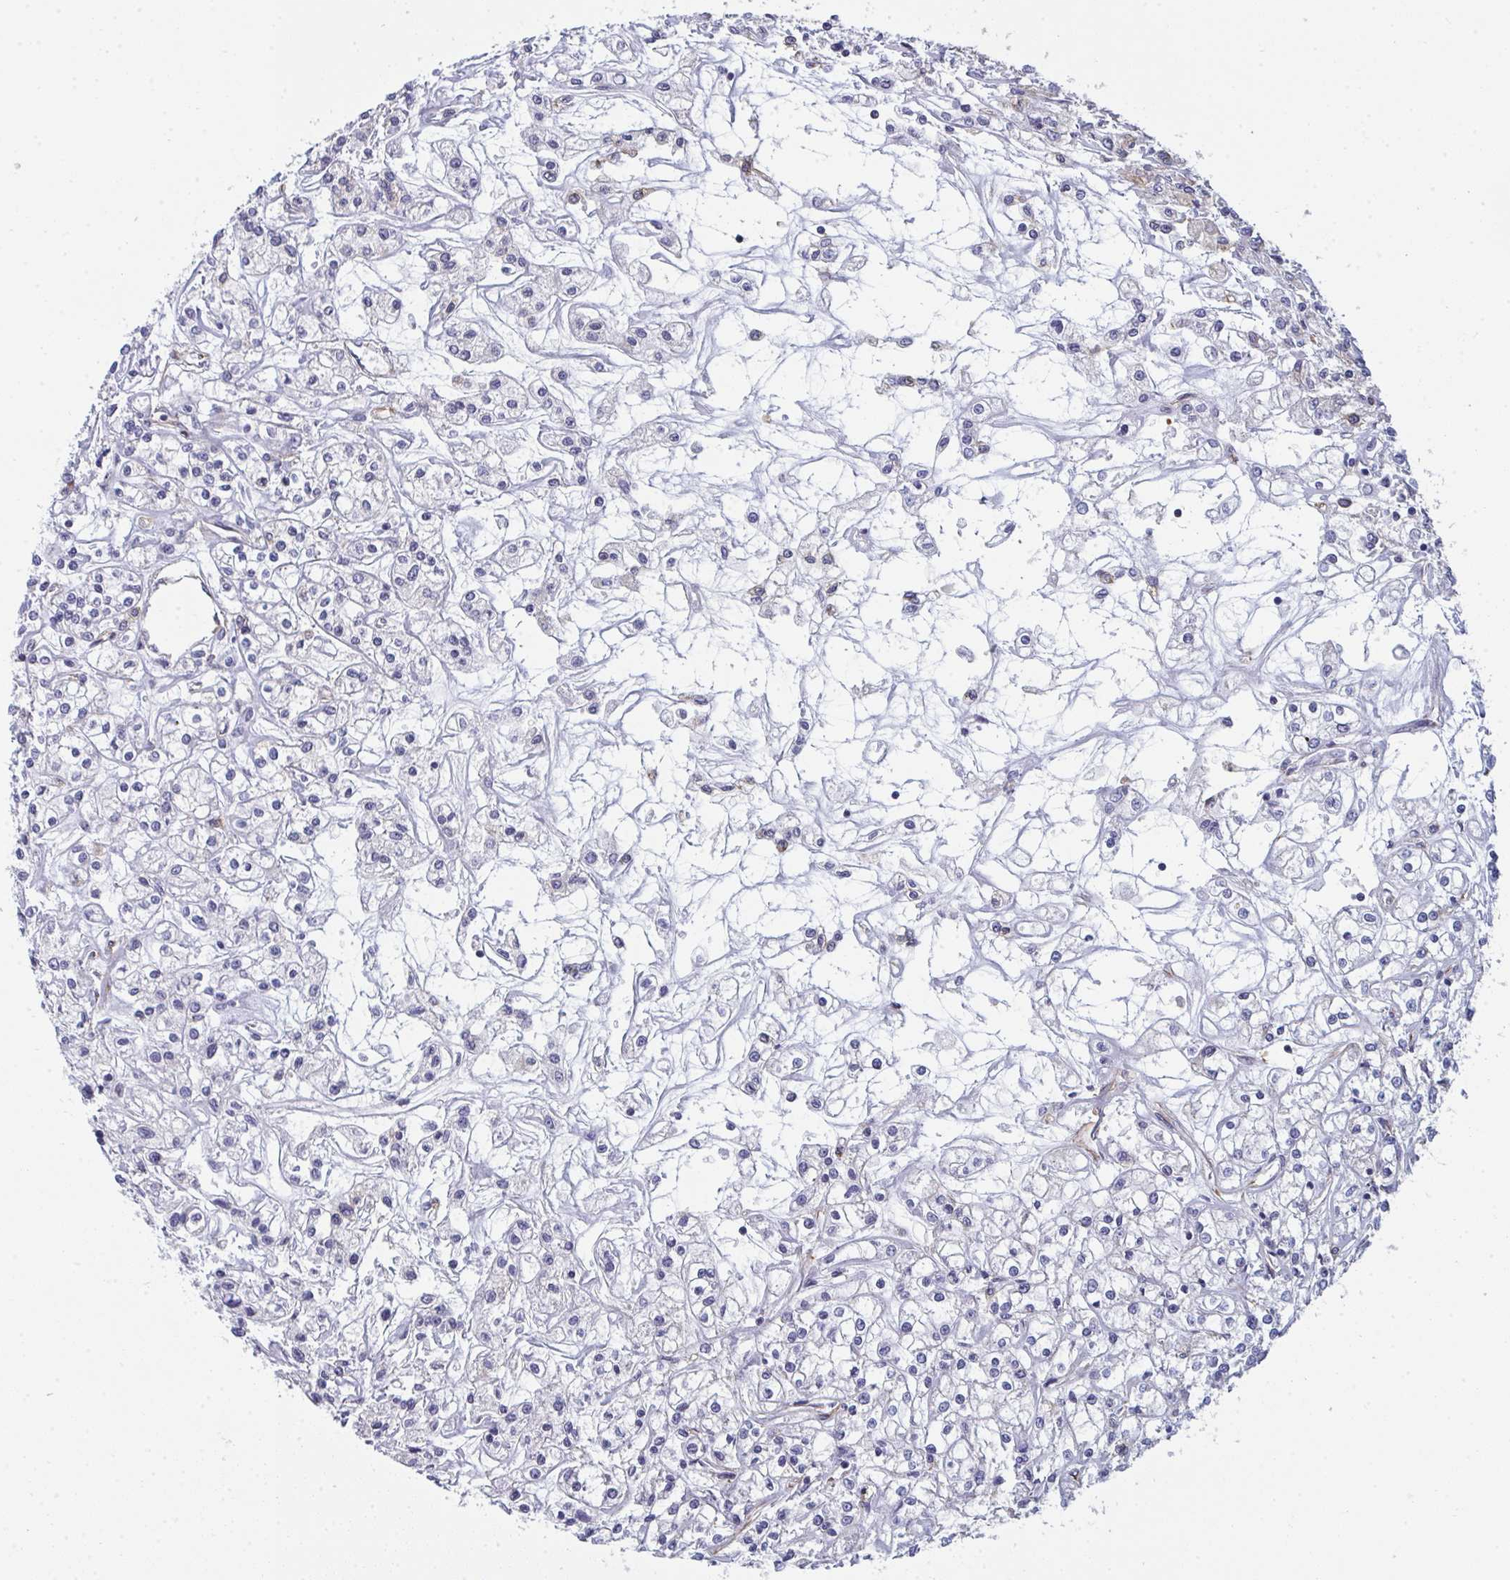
{"staining": {"intensity": "negative", "quantity": "none", "location": "none"}, "tissue": "renal cancer", "cell_type": "Tumor cells", "image_type": "cancer", "snomed": [{"axis": "morphology", "description": "Adenocarcinoma, NOS"}, {"axis": "topography", "description": "Kidney"}], "caption": "IHC photomicrograph of neoplastic tissue: human renal cancer stained with DAB reveals no significant protein expression in tumor cells. (DAB IHC visualized using brightfield microscopy, high magnification).", "gene": "DYNC1I2", "patient": {"sex": "female", "age": 59}}